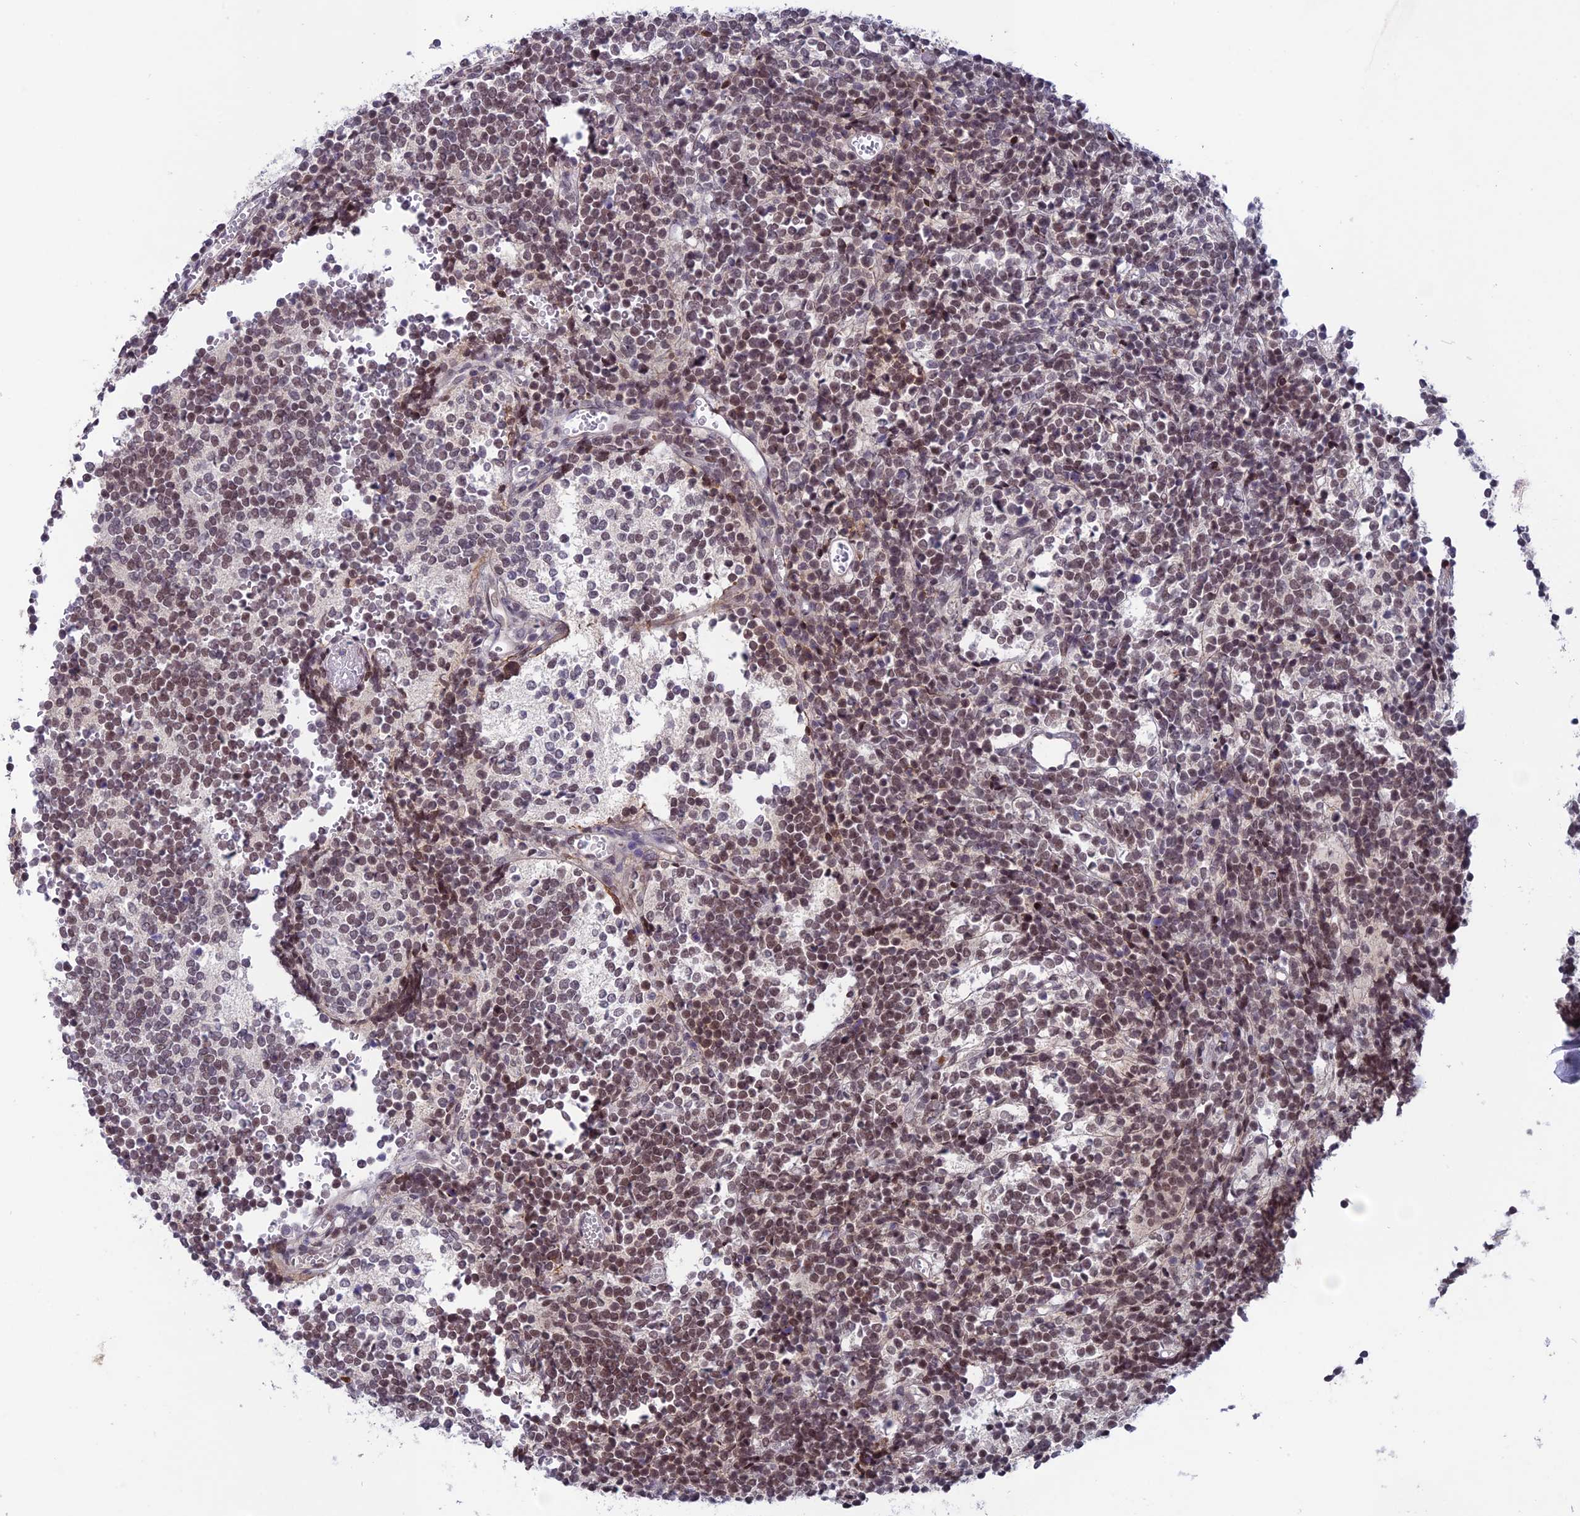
{"staining": {"intensity": "weak", "quantity": ">75%", "location": "nuclear"}, "tissue": "glioma", "cell_type": "Tumor cells", "image_type": "cancer", "snomed": [{"axis": "morphology", "description": "Glioma, malignant, Low grade"}, {"axis": "topography", "description": "Brain"}], "caption": "Malignant glioma (low-grade) stained for a protein shows weak nuclear positivity in tumor cells. (IHC, brightfield microscopy, high magnification).", "gene": "FKBPL", "patient": {"sex": "female", "age": 1}}